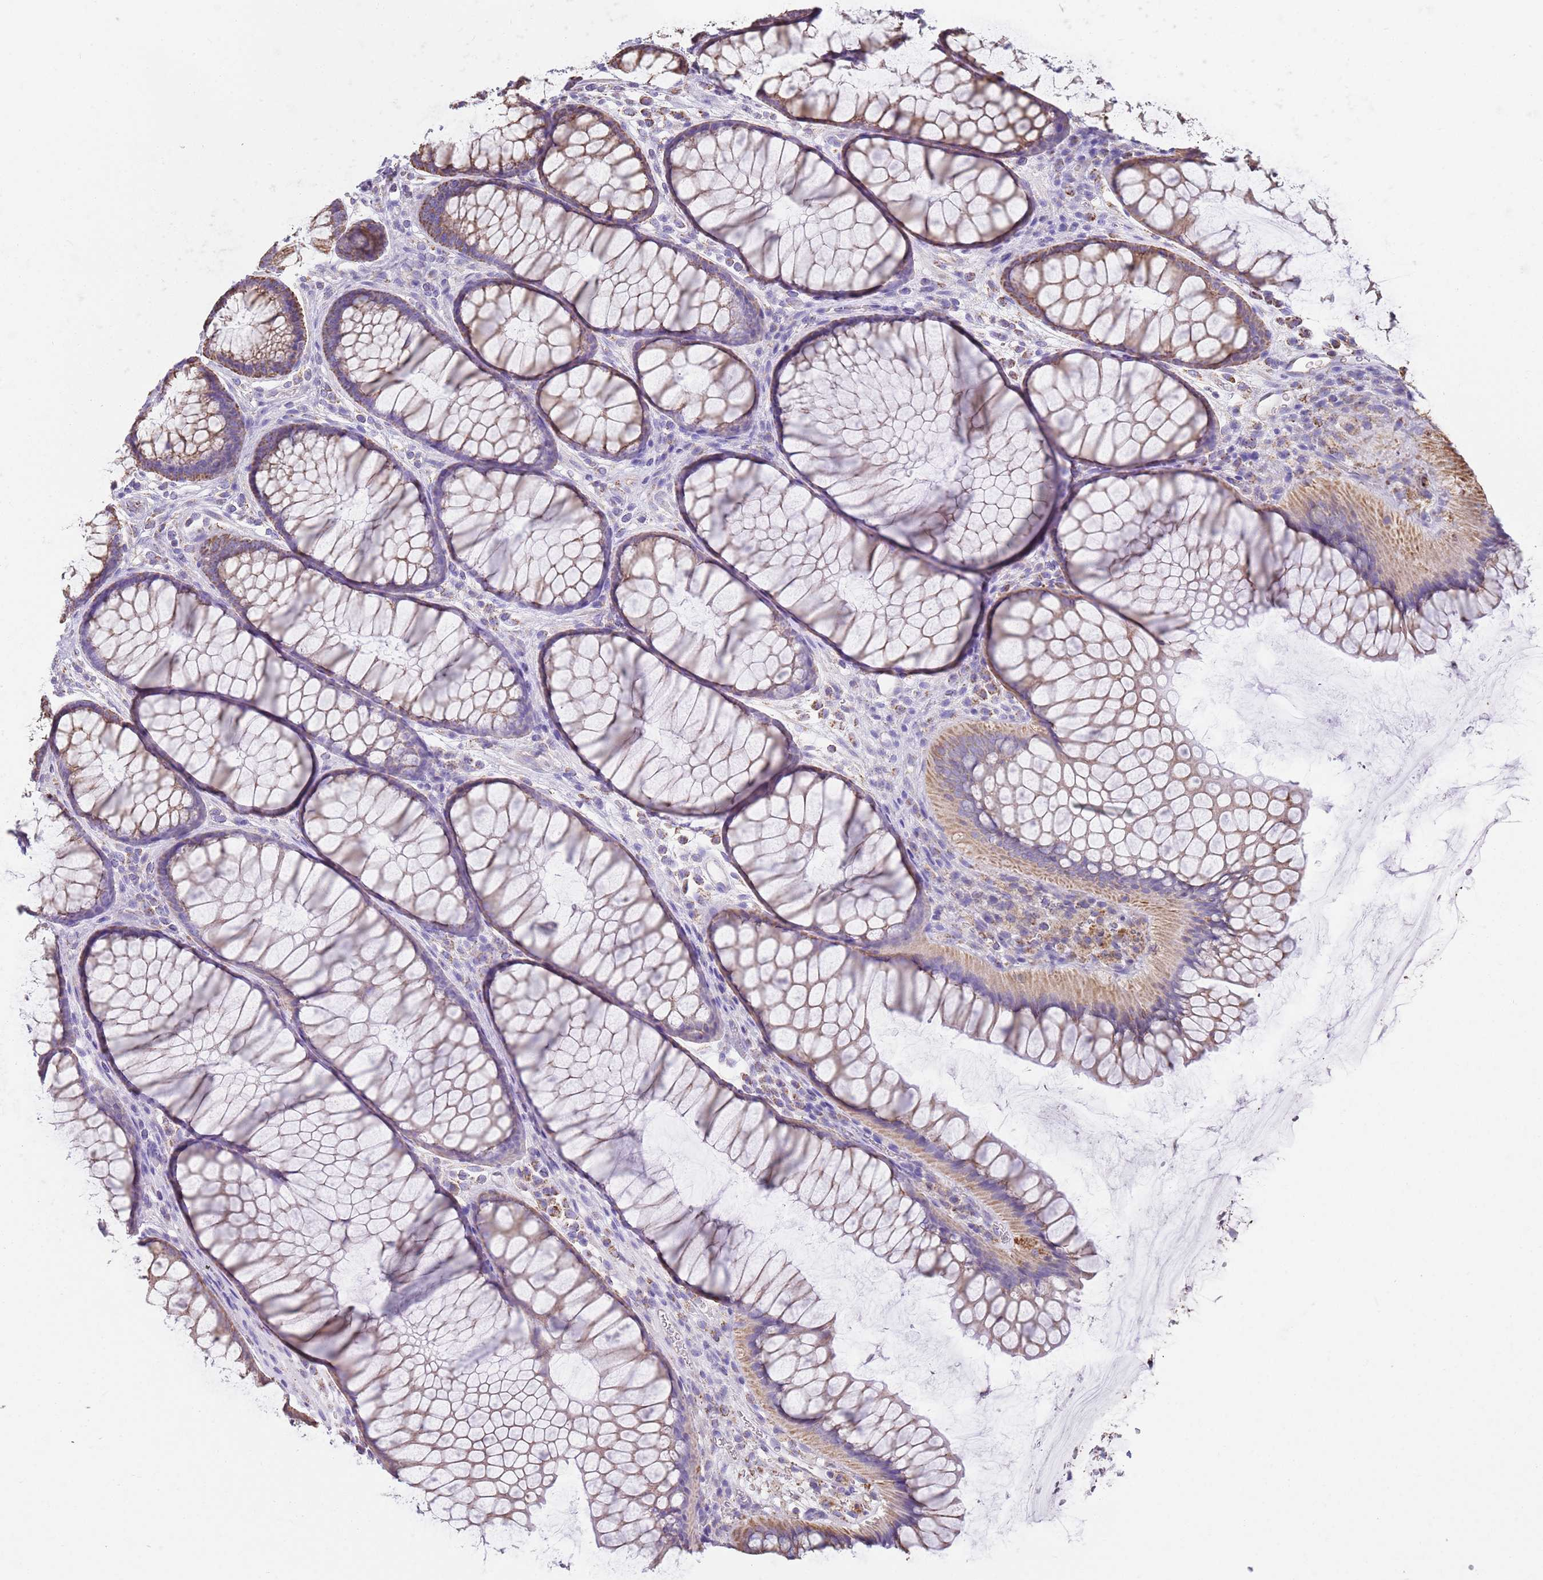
{"staining": {"intensity": "negative", "quantity": "none", "location": "none"}, "tissue": "colon", "cell_type": "Endothelial cells", "image_type": "normal", "snomed": [{"axis": "morphology", "description": "Normal tissue, NOS"}, {"axis": "topography", "description": "Colon"}], "caption": "Protein analysis of benign colon reveals no significant expression in endothelial cells.", "gene": "TTLL1", "patient": {"sex": "female", "age": 82}}